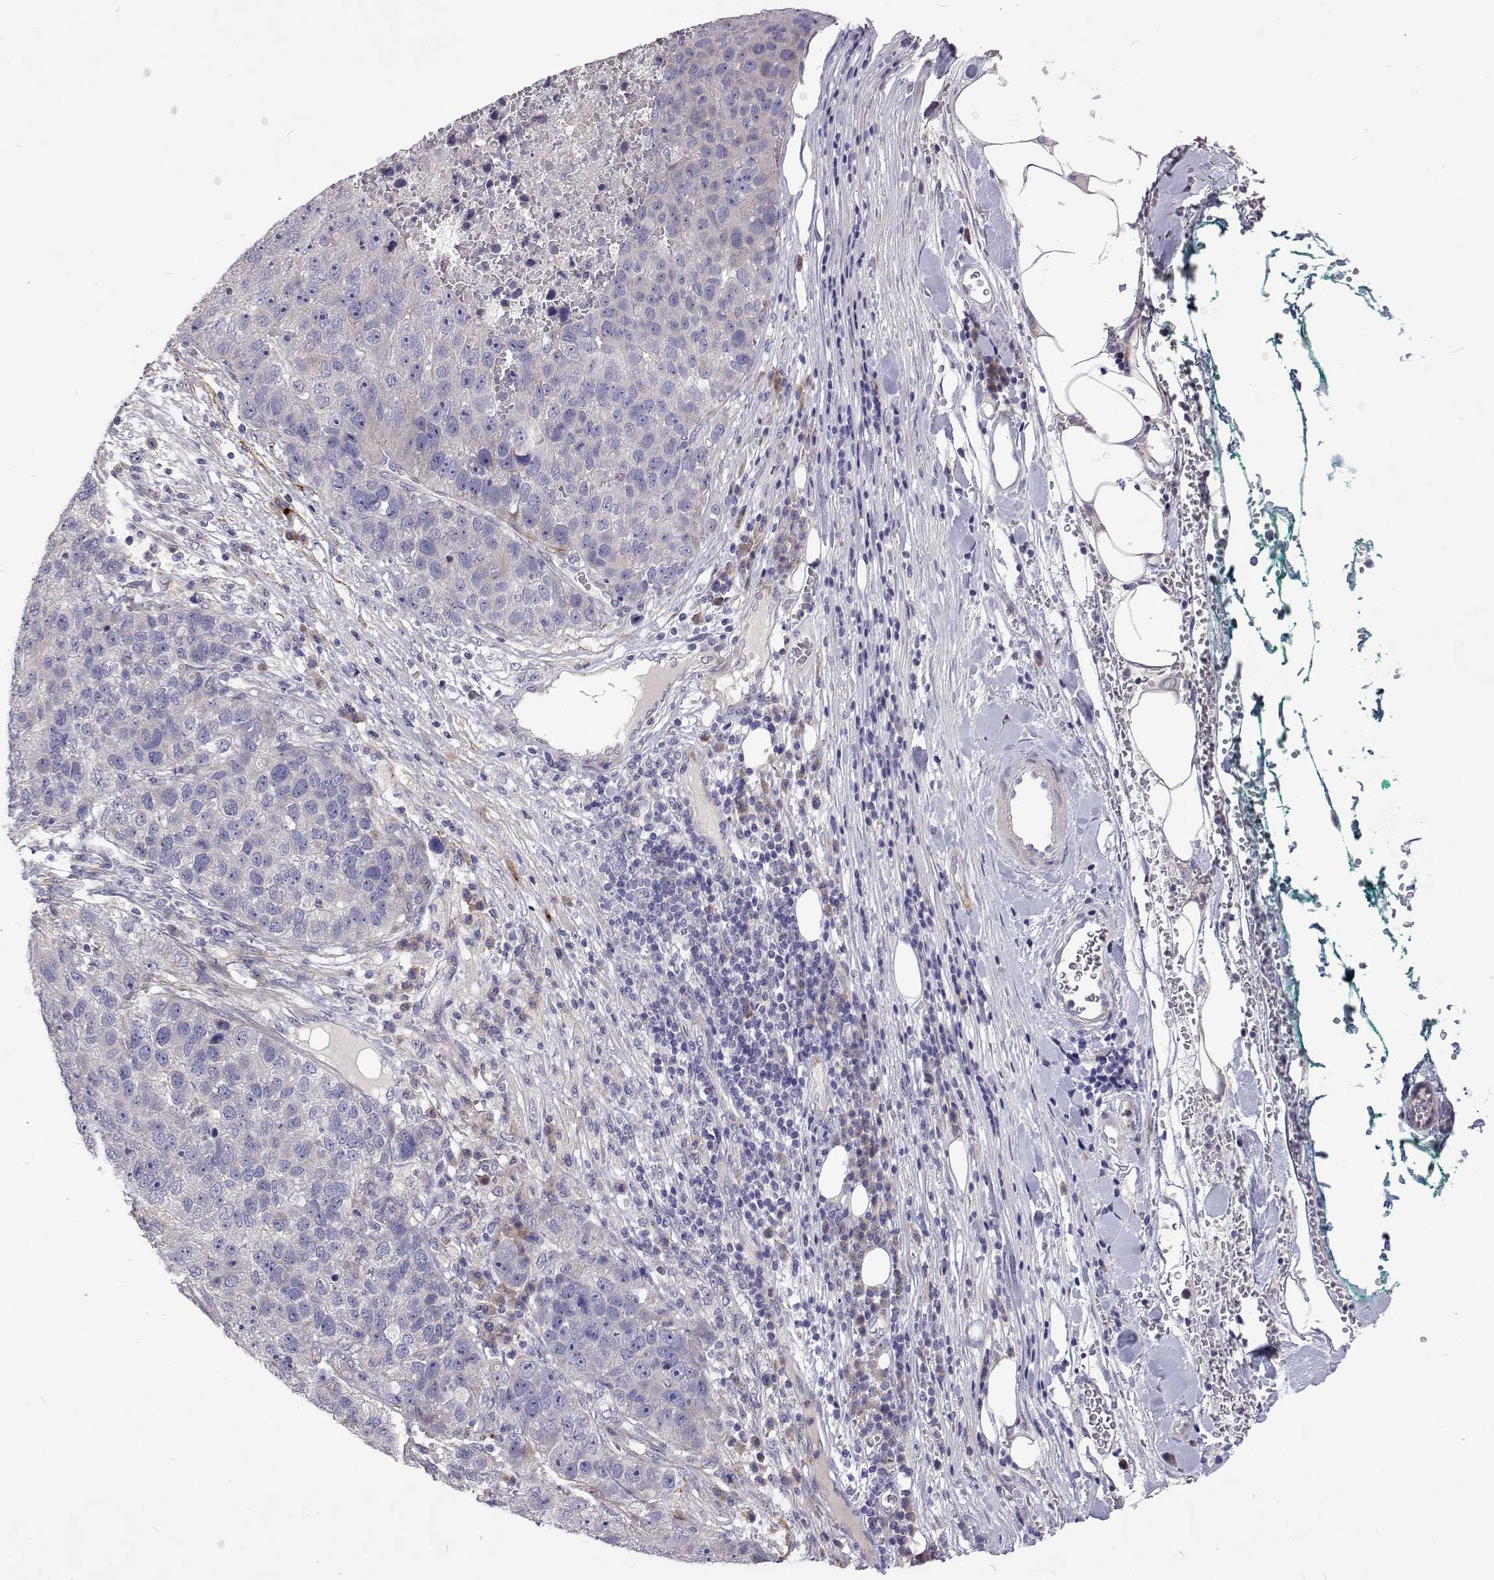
{"staining": {"intensity": "negative", "quantity": "none", "location": "none"}, "tissue": "pancreatic cancer", "cell_type": "Tumor cells", "image_type": "cancer", "snomed": [{"axis": "morphology", "description": "Adenocarcinoma, NOS"}, {"axis": "topography", "description": "Pancreas"}], "caption": "A high-resolution micrograph shows immunohistochemistry staining of pancreatic cancer, which demonstrates no significant staining in tumor cells.", "gene": "NPR3", "patient": {"sex": "female", "age": 61}}